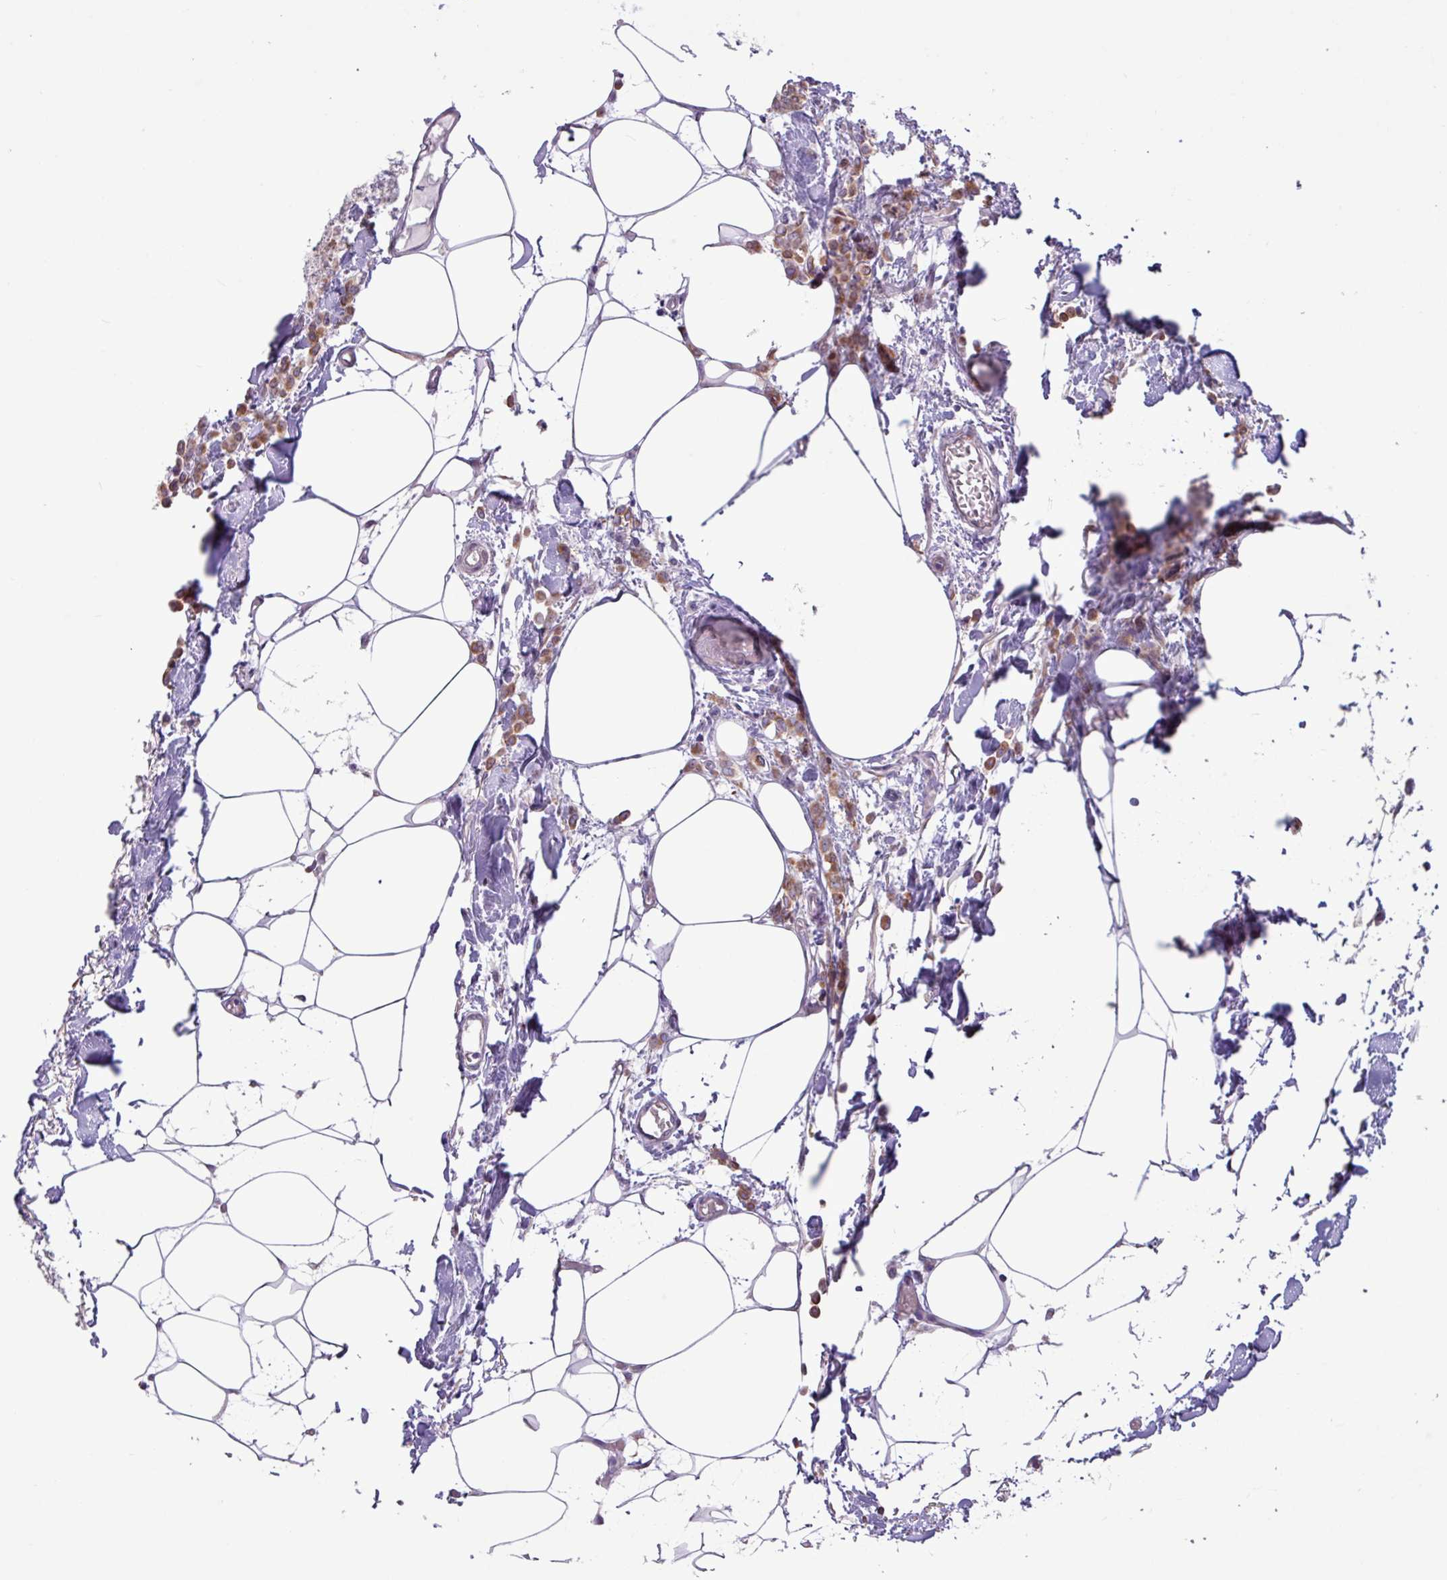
{"staining": {"intensity": "moderate", "quantity": ">75%", "location": "cytoplasmic/membranous"}, "tissue": "breast cancer", "cell_type": "Tumor cells", "image_type": "cancer", "snomed": [{"axis": "morphology", "description": "Lobular carcinoma"}, {"axis": "topography", "description": "Breast"}], "caption": "About >75% of tumor cells in breast cancer (lobular carcinoma) display moderate cytoplasmic/membranous protein staining as visualized by brown immunohistochemical staining.", "gene": "SLC38A1", "patient": {"sex": "female", "age": 84}}